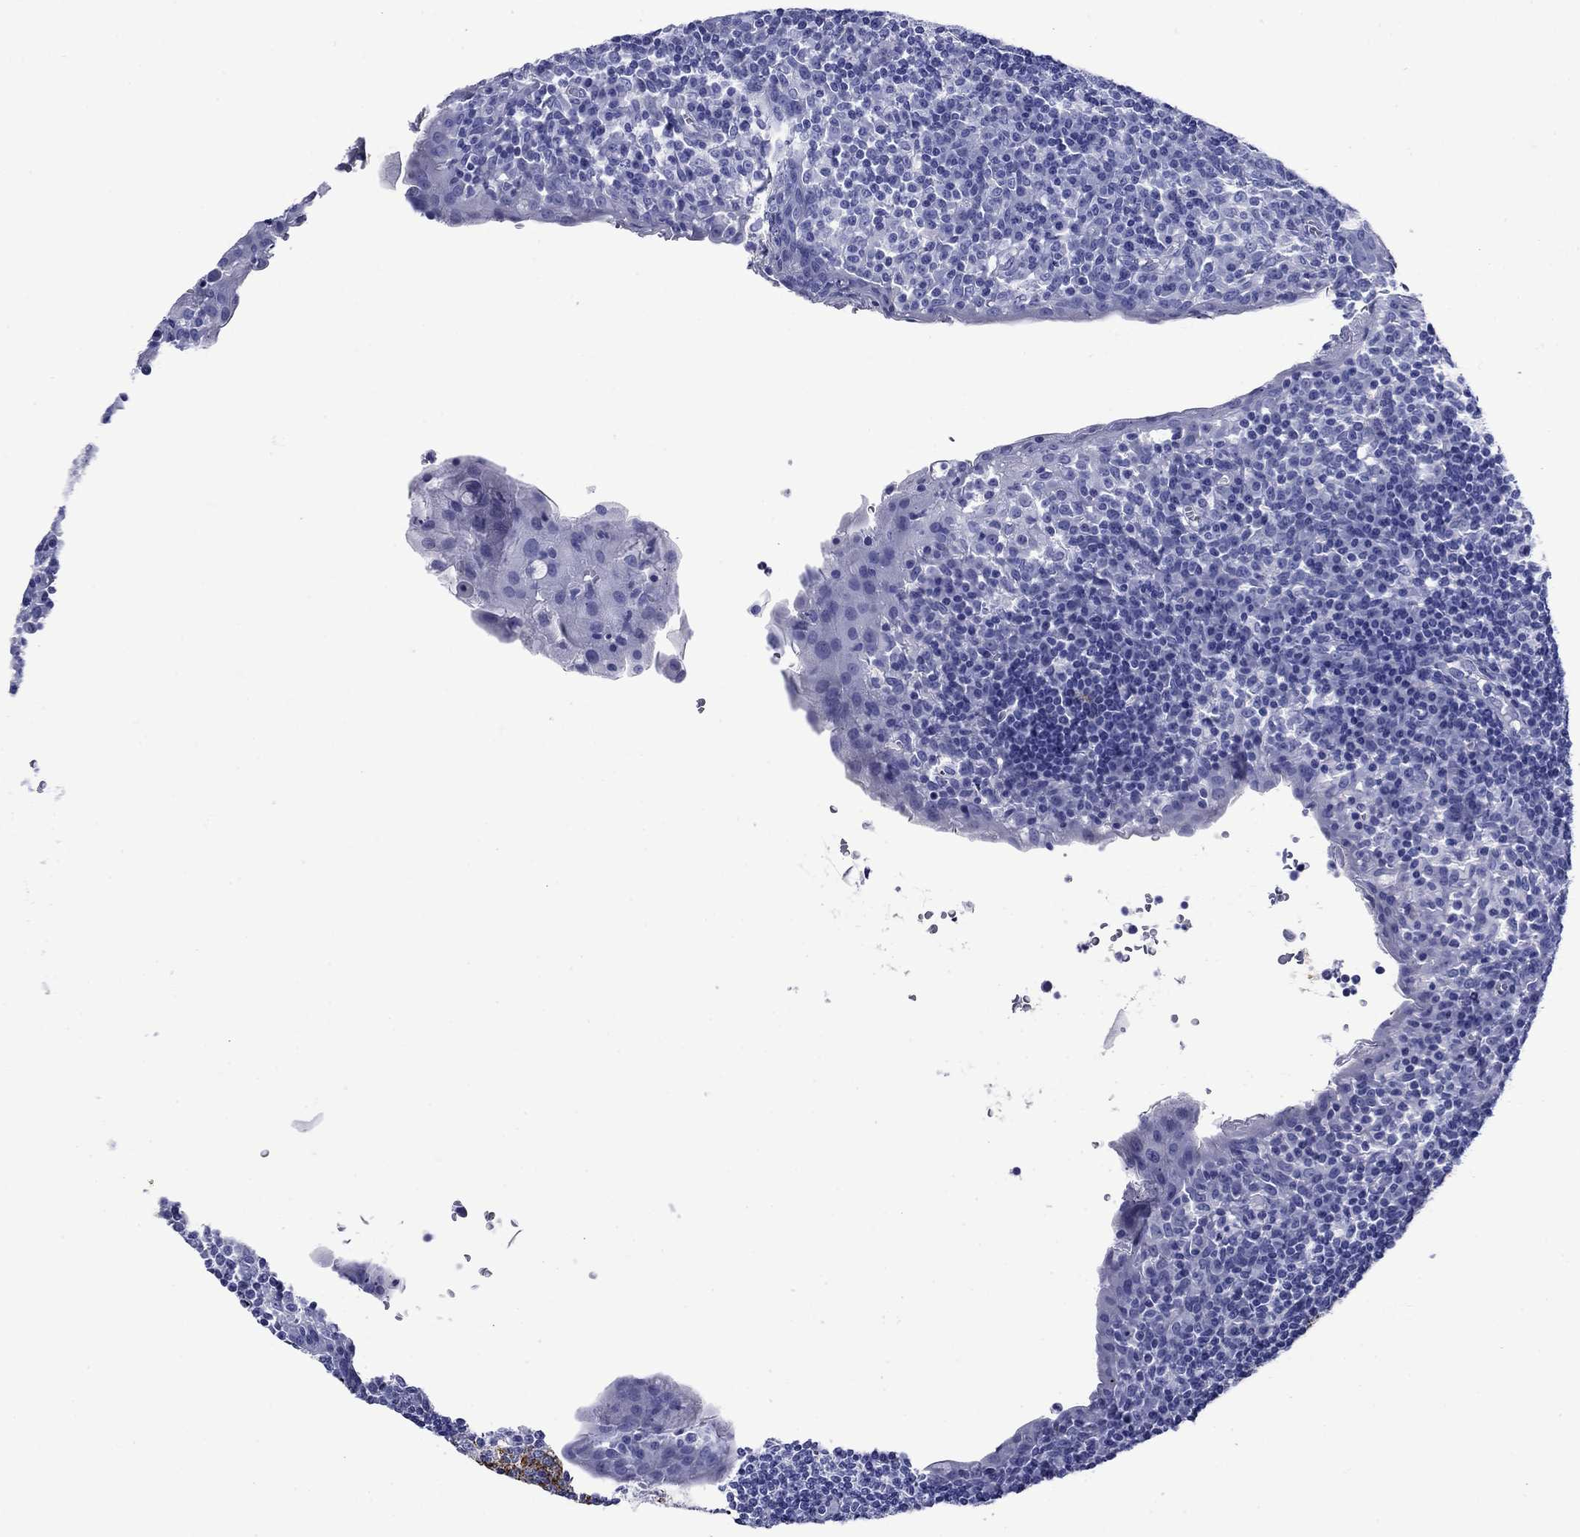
{"staining": {"intensity": "strong", "quantity": "<25%", "location": "cytoplasmic/membranous"}, "tissue": "tonsil", "cell_type": "Germinal center cells", "image_type": "normal", "snomed": [{"axis": "morphology", "description": "Normal tissue, NOS"}, {"axis": "topography", "description": "Tonsil"}], "caption": "IHC staining of benign tonsil, which shows medium levels of strong cytoplasmic/membranous expression in approximately <25% of germinal center cells indicating strong cytoplasmic/membranous protein staining. The staining was performed using DAB (3,3'-diaminobenzidine) (brown) for protein detection and nuclei were counterstained in hematoxylin (blue).", "gene": "SLC1A2", "patient": {"sex": "female", "age": 13}}